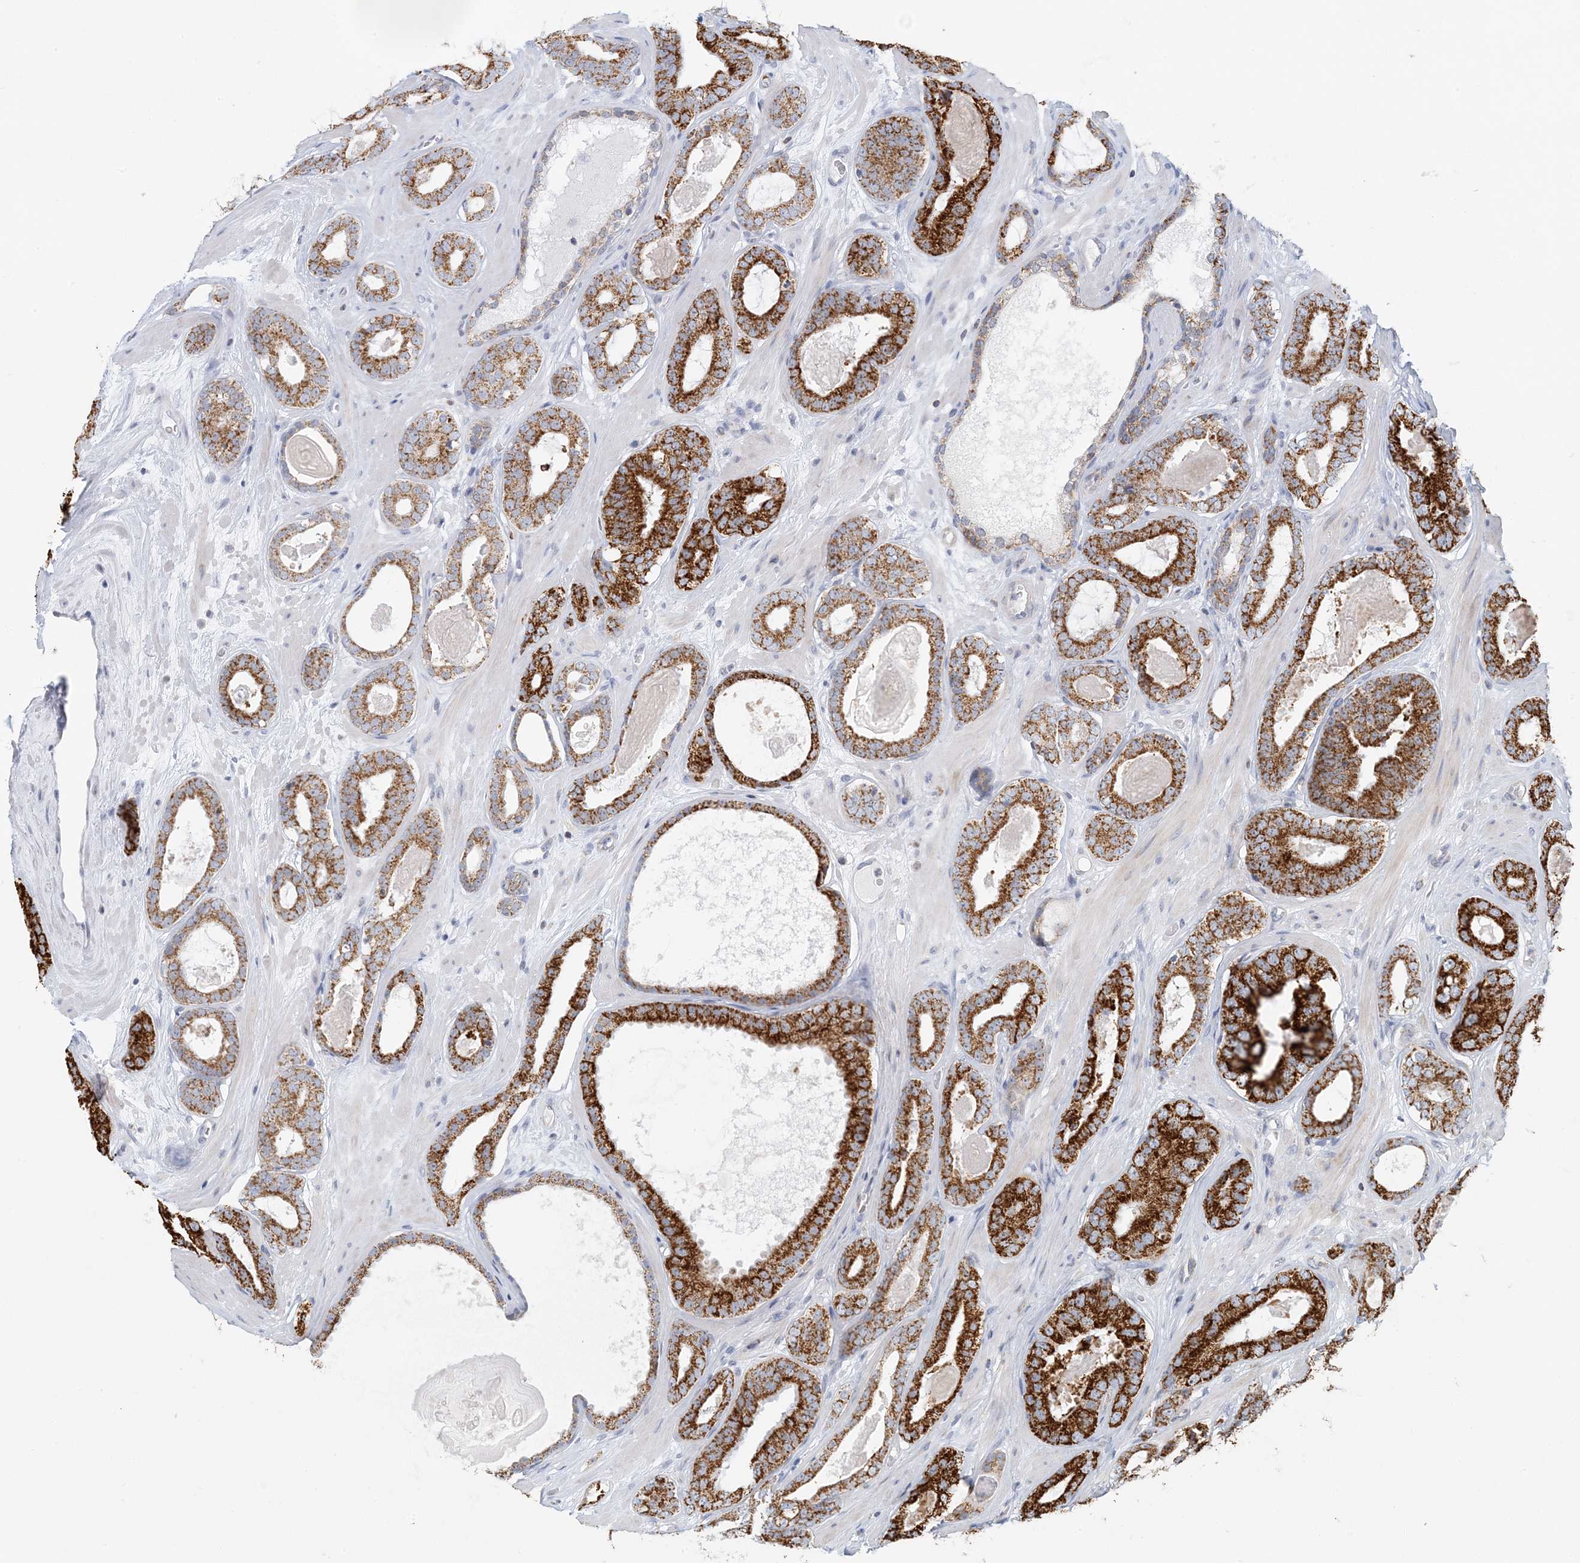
{"staining": {"intensity": "strong", "quantity": ">75%", "location": "cytoplasmic/membranous"}, "tissue": "prostate cancer", "cell_type": "Tumor cells", "image_type": "cancer", "snomed": [{"axis": "morphology", "description": "Adenocarcinoma, High grade"}, {"axis": "topography", "description": "Prostate"}], "caption": "Strong cytoplasmic/membranous staining for a protein is seen in approximately >75% of tumor cells of prostate cancer using immunohistochemistry.", "gene": "BDH1", "patient": {"sex": "male", "age": 60}}